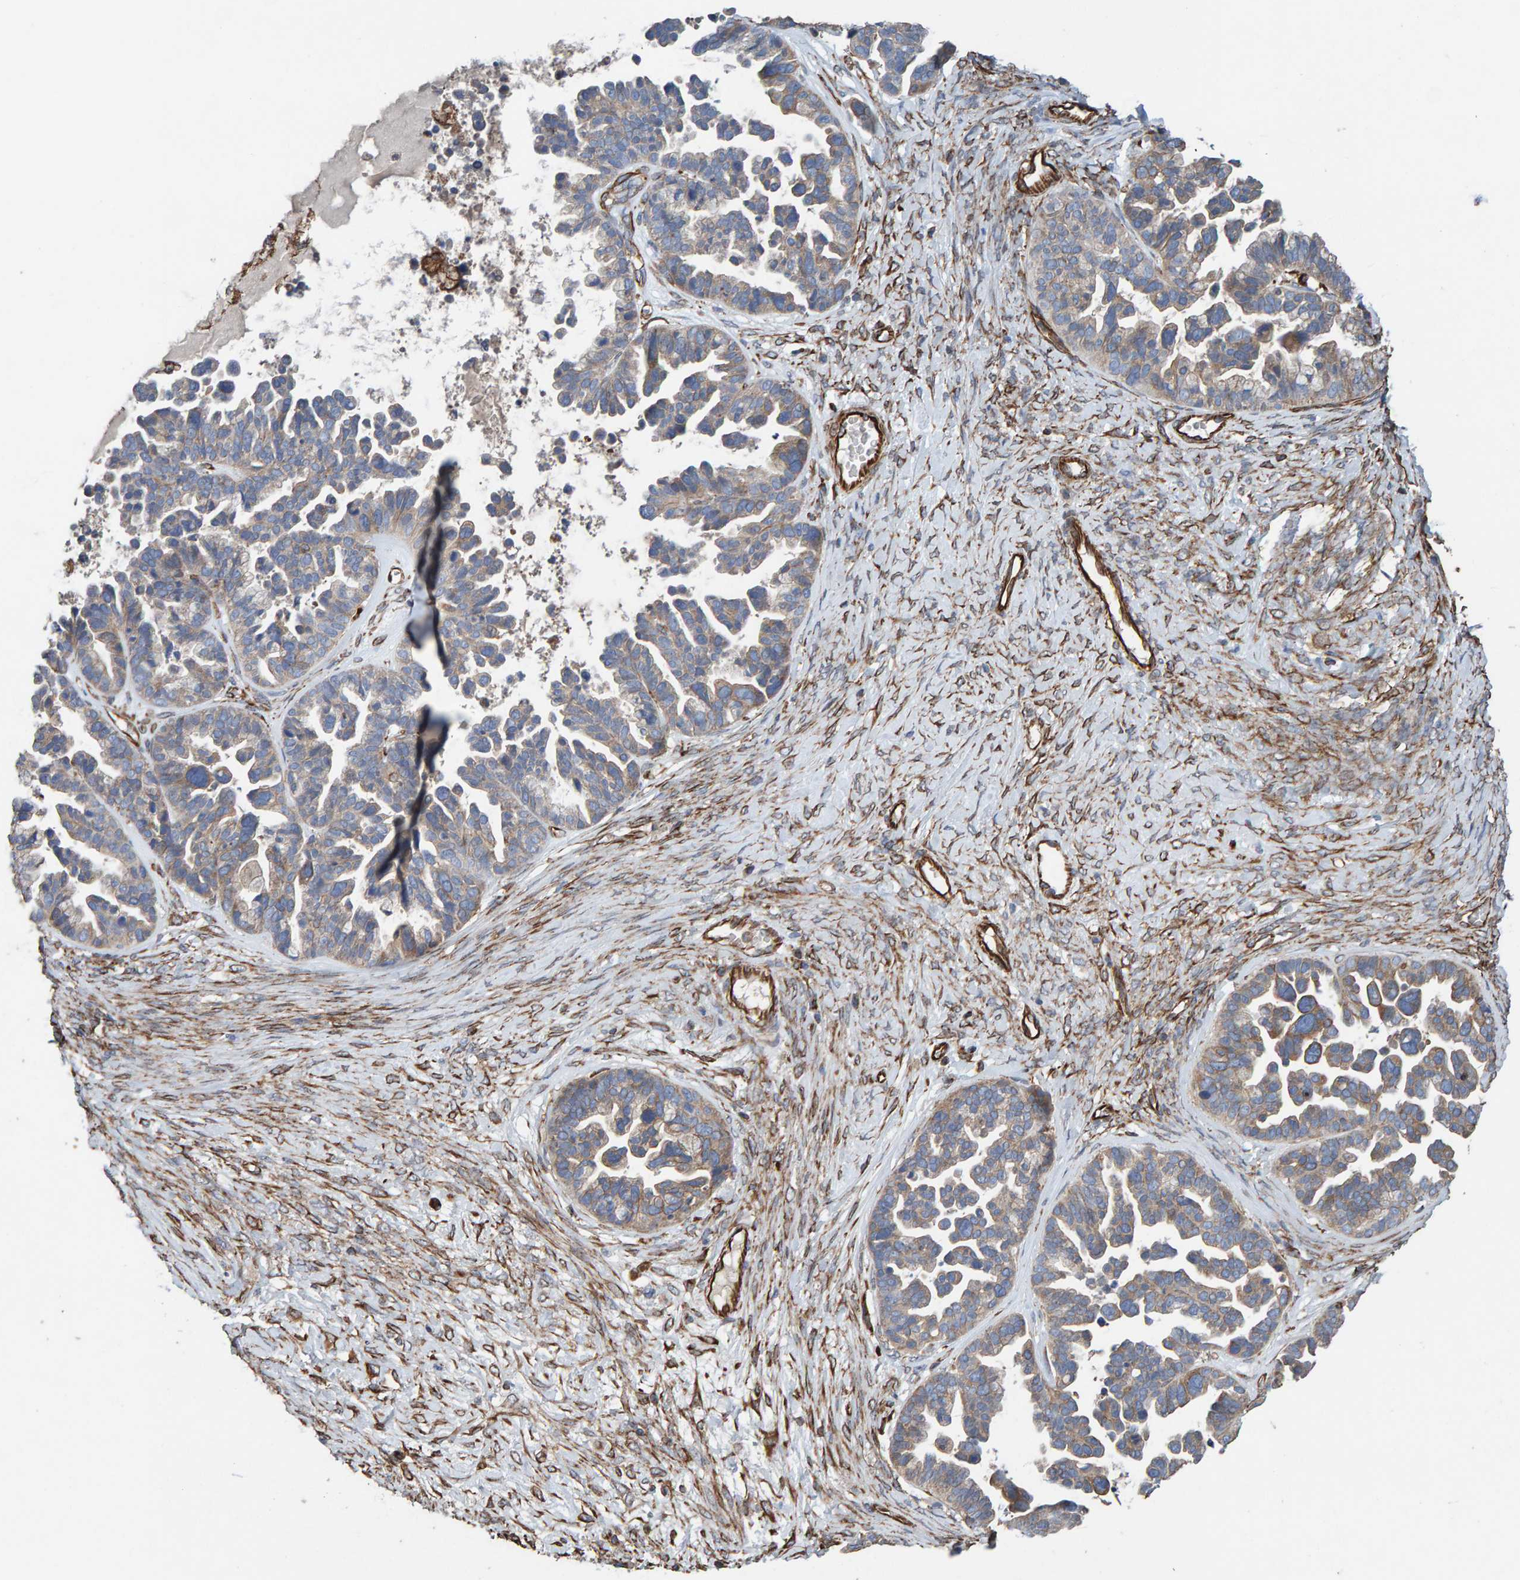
{"staining": {"intensity": "weak", "quantity": ">75%", "location": "cytoplasmic/membranous"}, "tissue": "ovarian cancer", "cell_type": "Tumor cells", "image_type": "cancer", "snomed": [{"axis": "morphology", "description": "Cystadenocarcinoma, serous, NOS"}, {"axis": "topography", "description": "Ovary"}], "caption": "High-power microscopy captured an immunohistochemistry (IHC) histopathology image of serous cystadenocarcinoma (ovarian), revealing weak cytoplasmic/membranous staining in about >75% of tumor cells. (Stains: DAB (3,3'-diaminobenzidine) in brown, nuclei in blue, Microscopy: brightfield microscopy at high magnification).", "gene": "ZNF347", "patient": {"sex": "female", "age": 56}}